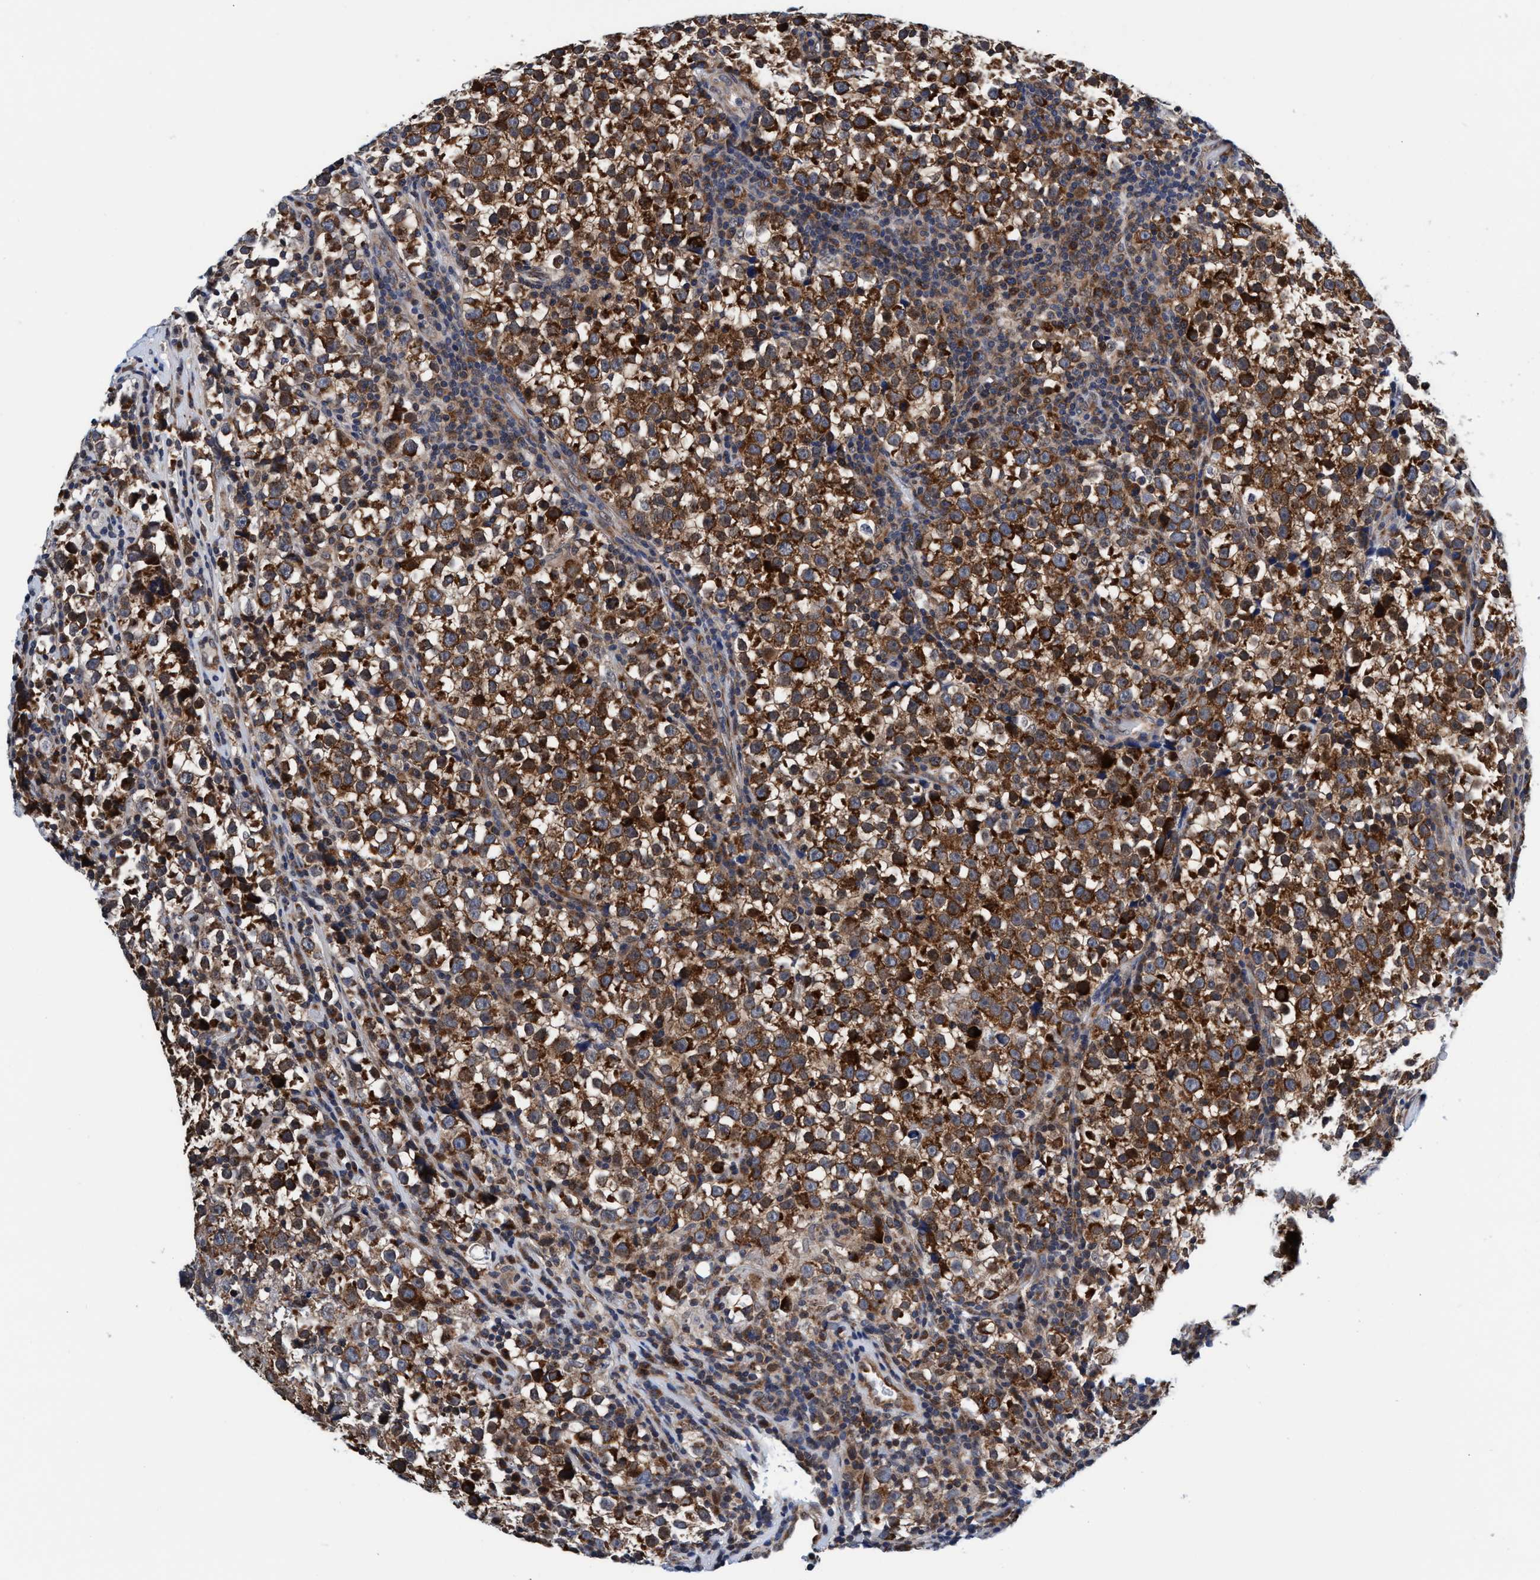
{"staining": {"intensity": "strong", "quantity": ">75%", "location": "cytoplasmic/membranous"}, "tissue": "testis cancer", "cell_type": "Tumor cells", "image_type": "cancer", "snomed": [{"axis": "morphology", "description": "Normal tissue, NOS"}, {"axis": "morphology", "description": "Seminoma, NOS"}, {"axis": "topography", "description": "Testis"}], "caption": "Human seminoma (testis) stained for a protein (brown) demonstrates strong cytoplasmic/membranous positive expression in approximately >75% of tumor cells.", "gene": "AGAP2", "patient": {"sex": "male", "age": 43}}